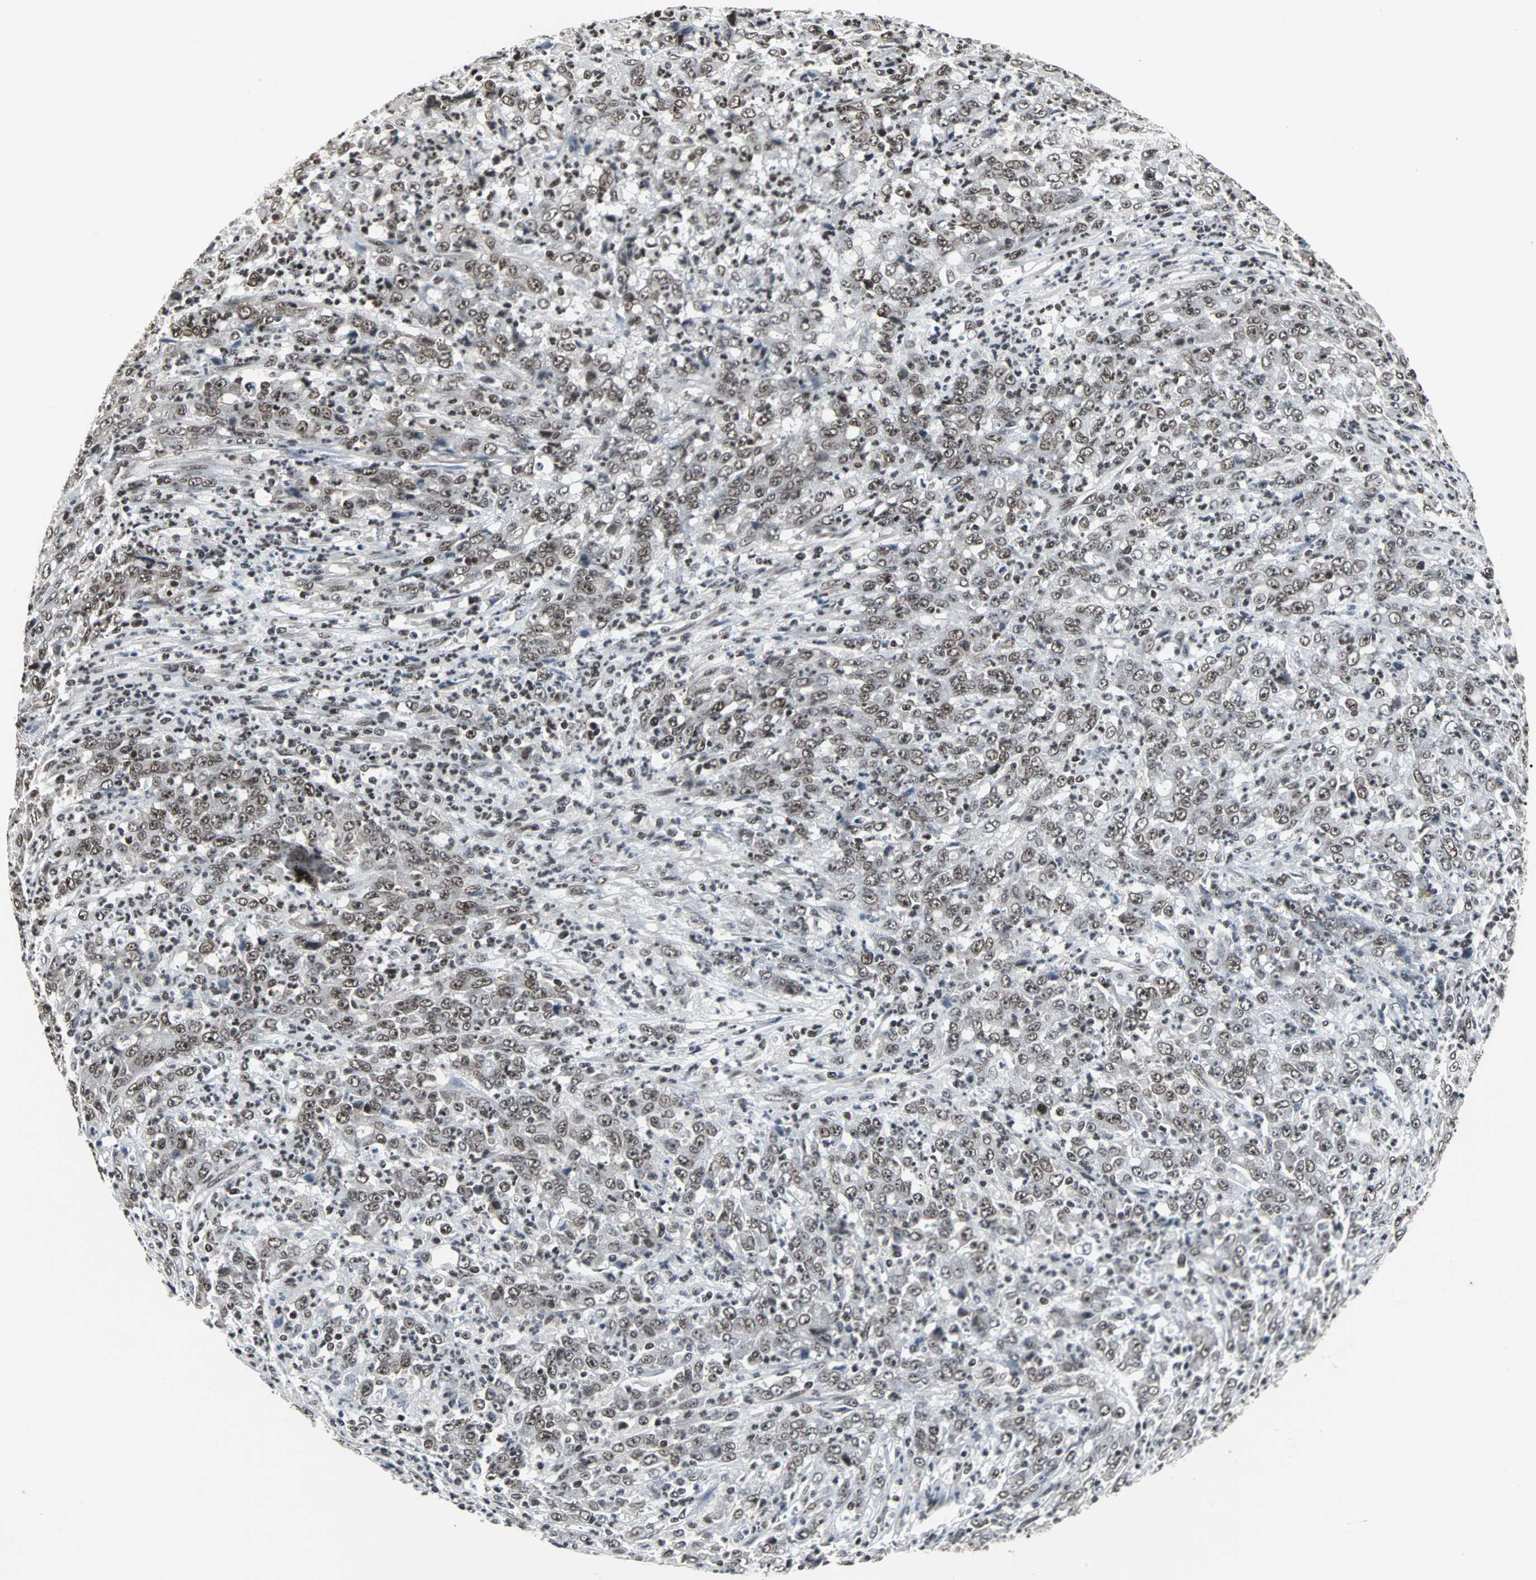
{"staining": {"intensity": "moderate", "quantity": ">75%", "location": "nuclear"}, "tissue": "stomach cancer", "cell_type": "Tumor cells", "image_type": "cancer", "snomed": [{"axis": "morphology", "description": "Adenocarcinoma, NOS"}, {"axis": "topography", "description": "Stomach, lower"}], "caption": "Stomach adenocarcinoma stained with a brown dye shows moderate nuclear positive positivity in approximately >75% of tumor cells.", "gene": "PNKP", "patient": {"sex": "female", "age": 71}}